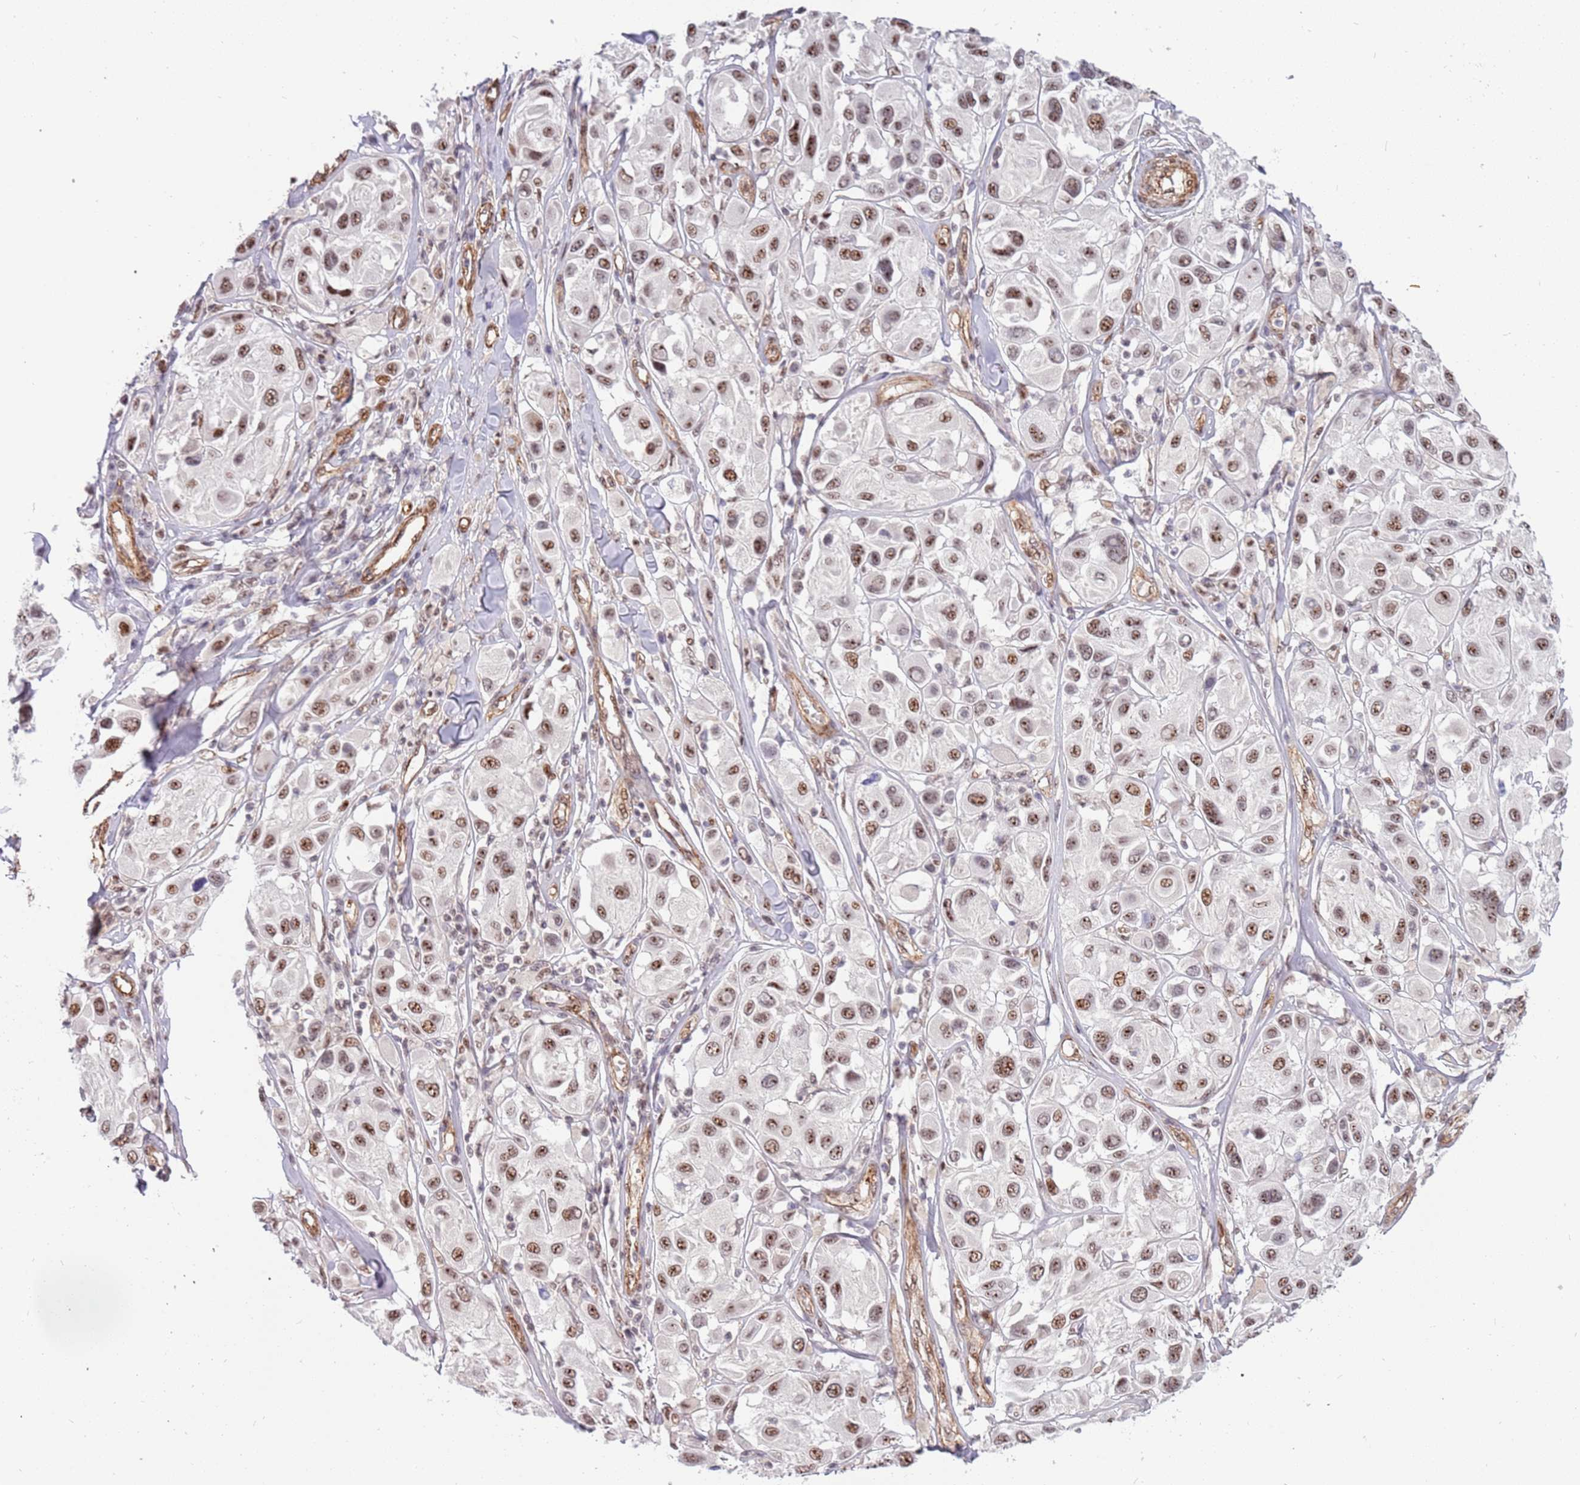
{"staining": {"intensity": "moderate", "quantity": ">75%", "location": "nuclear"}, "tissue": "melanoma", "cell_type": "Tumor cells", "image_type": "cancer", "snomed": [{"axis": "morphology", "description": "Malignant melanoma, Metastatic site"}, {"axis": "topography", "description": "Skin"}], "caption": "There is medium levels of moderate nuclear positivity in tumor cells of melanoma, as demonstrated by immunohistochemical staining (brown color).", "gene": "LRMDA", "patient": {"sex": "male", "age": 41}}